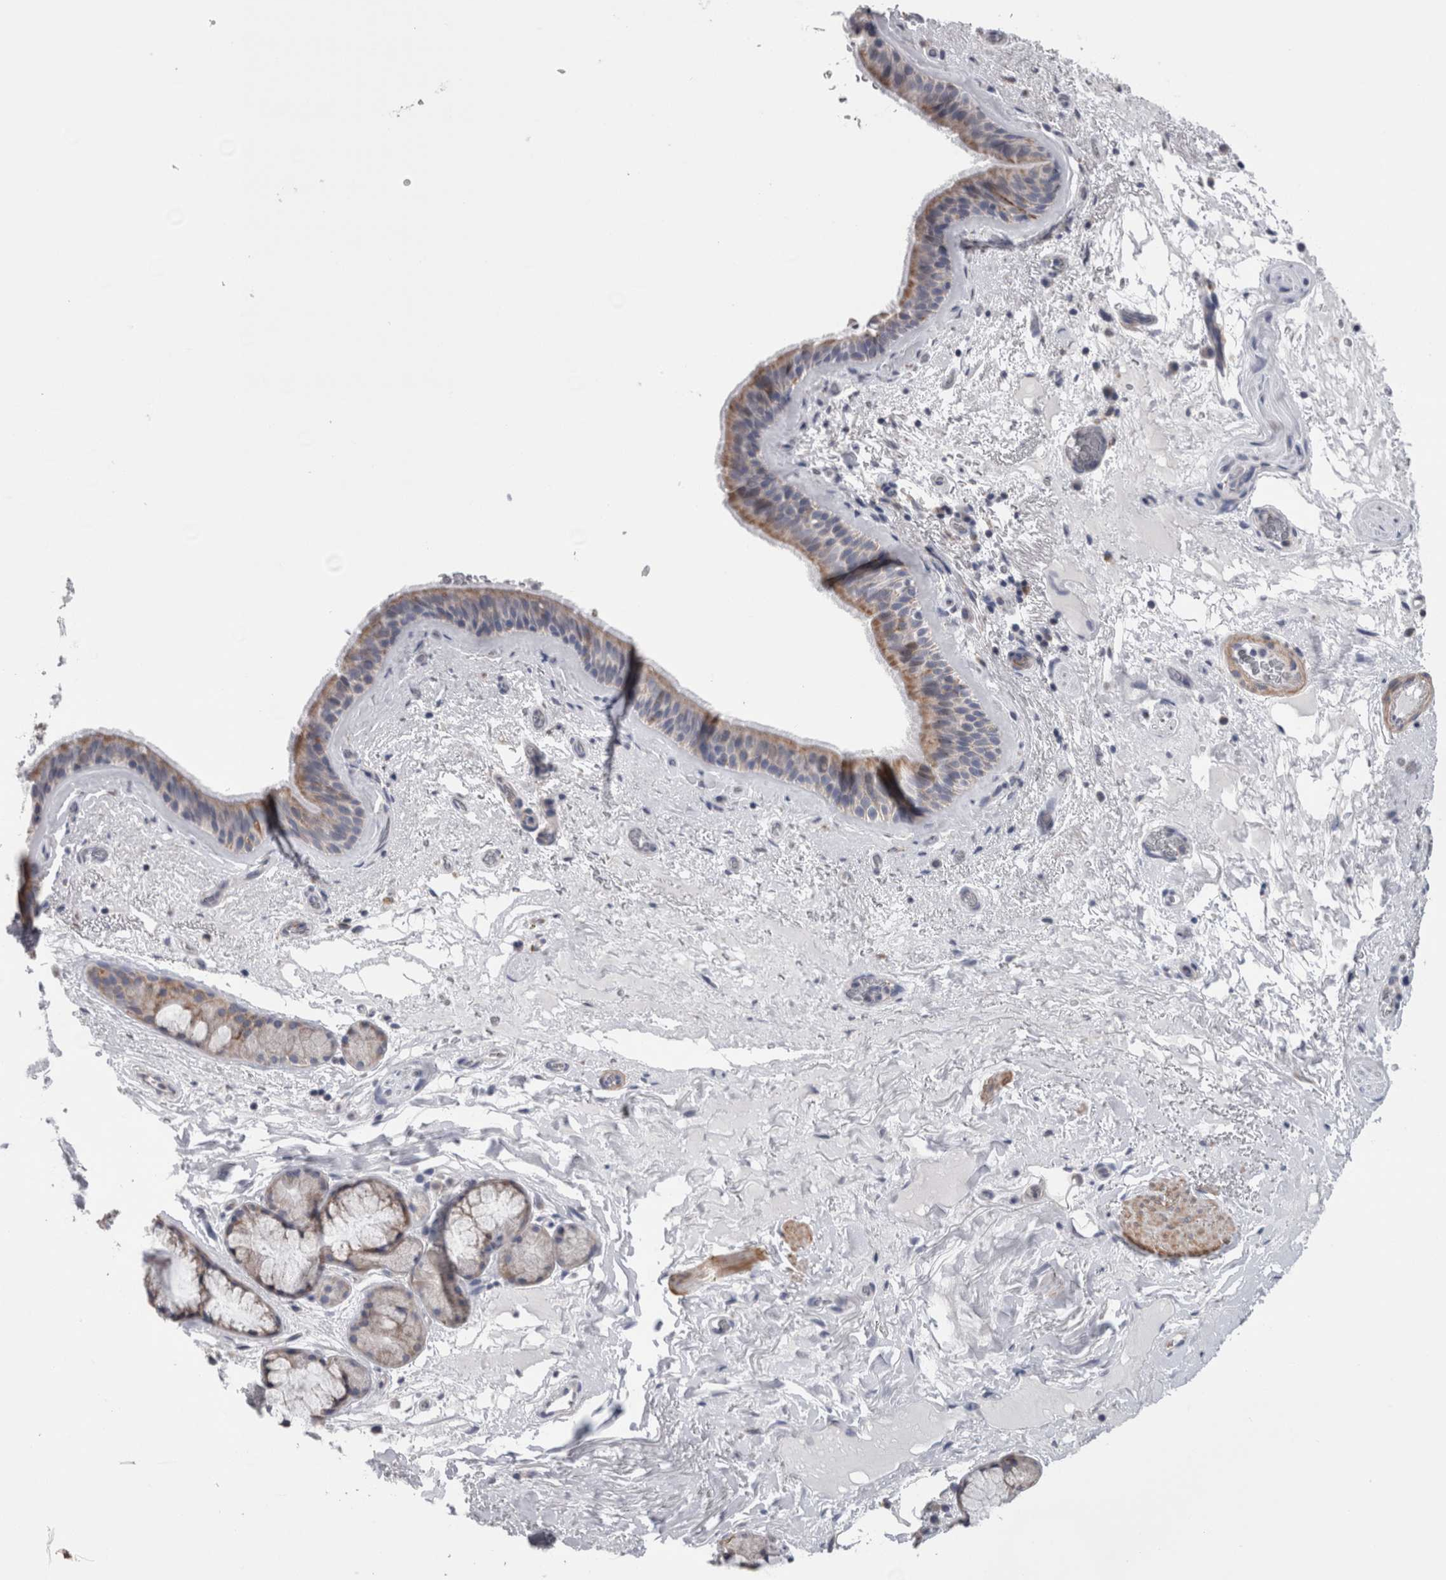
{"staining": {"intensity": "weak", "quantity": ">75%", "location": "cytoplasmic/membranous"}, "tissue": "bronchus", "cell_type": "Respiratory epithelial cells", "image_type": "normal", "snomed": [{"axis": "morphology", "description": "Normal tissue, NOS"}, {"axis": "topography", "description": "Cartilage tissue"}], "caption": "Immunohistochemical staining of benign bronchus exhibits weak cytoplasmic/membranous protein positivity in about >75% of respiratory epithelial cells. (DAB IHC, brown staining for protein, blue staining for nuclei).", "gene": "GDAP1", "patient": {"sex": "female", "age": 63}}